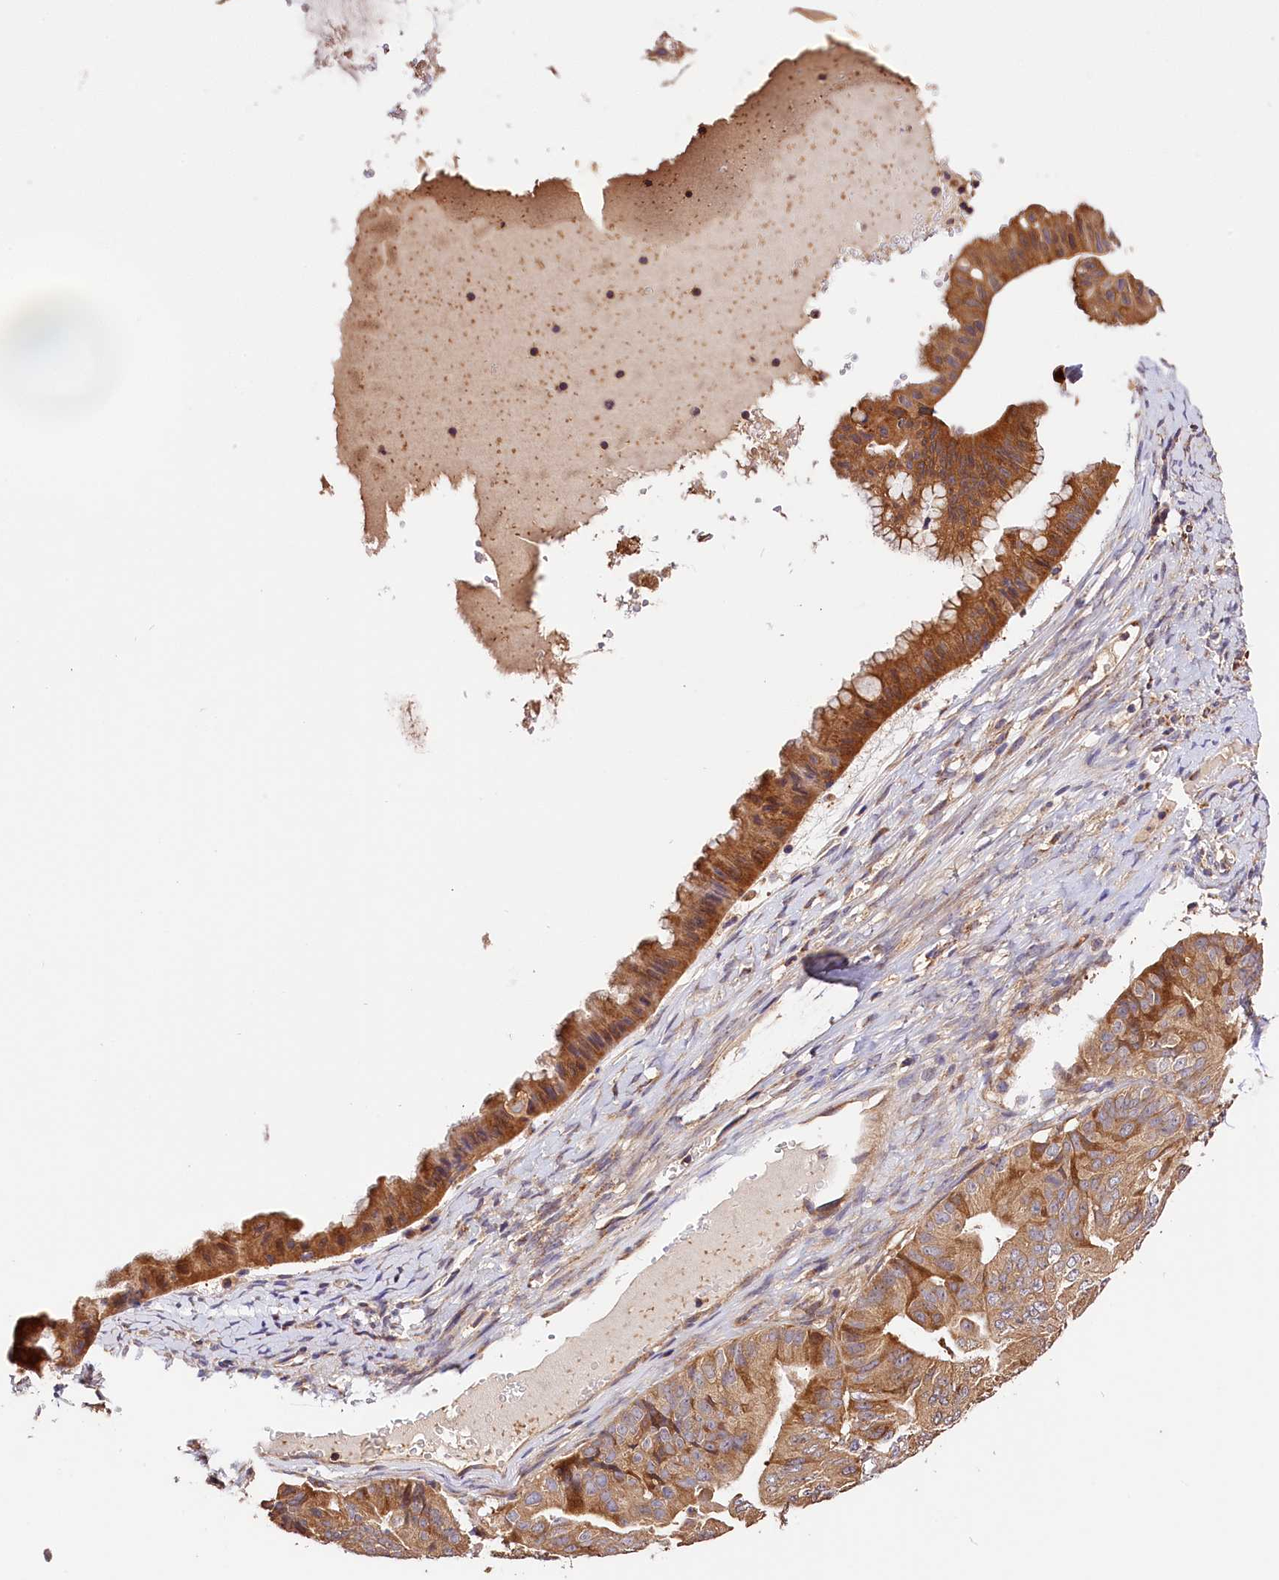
{"staining": {"intensity": "moderate", "quantity": ">75%", "location": "cytoplasmic/membranous"}, "tissue": "ovarian cancer", "cell_type": "Tumor cells", "image_type": "cancer", "snomed": [{"axis": "morphology", "description": "Cystadenocarcinoma, mucinous, NOS"}, {"axis": "topography", "description": "Ovary"}], "caption": "Immunohistochemistry image of neoplastic tissue: ovarian cancer (mucinous cystadenocarcinoma) stained using IHC demonstrates medium levels of moderate protein expression localized specifically in the cytoplasmic/membranous of tumor cells, appearing as a cytoplasmic/membranous brown color.", "gene": "KPTN", "patient": {"sex": "female", "age": 61}}